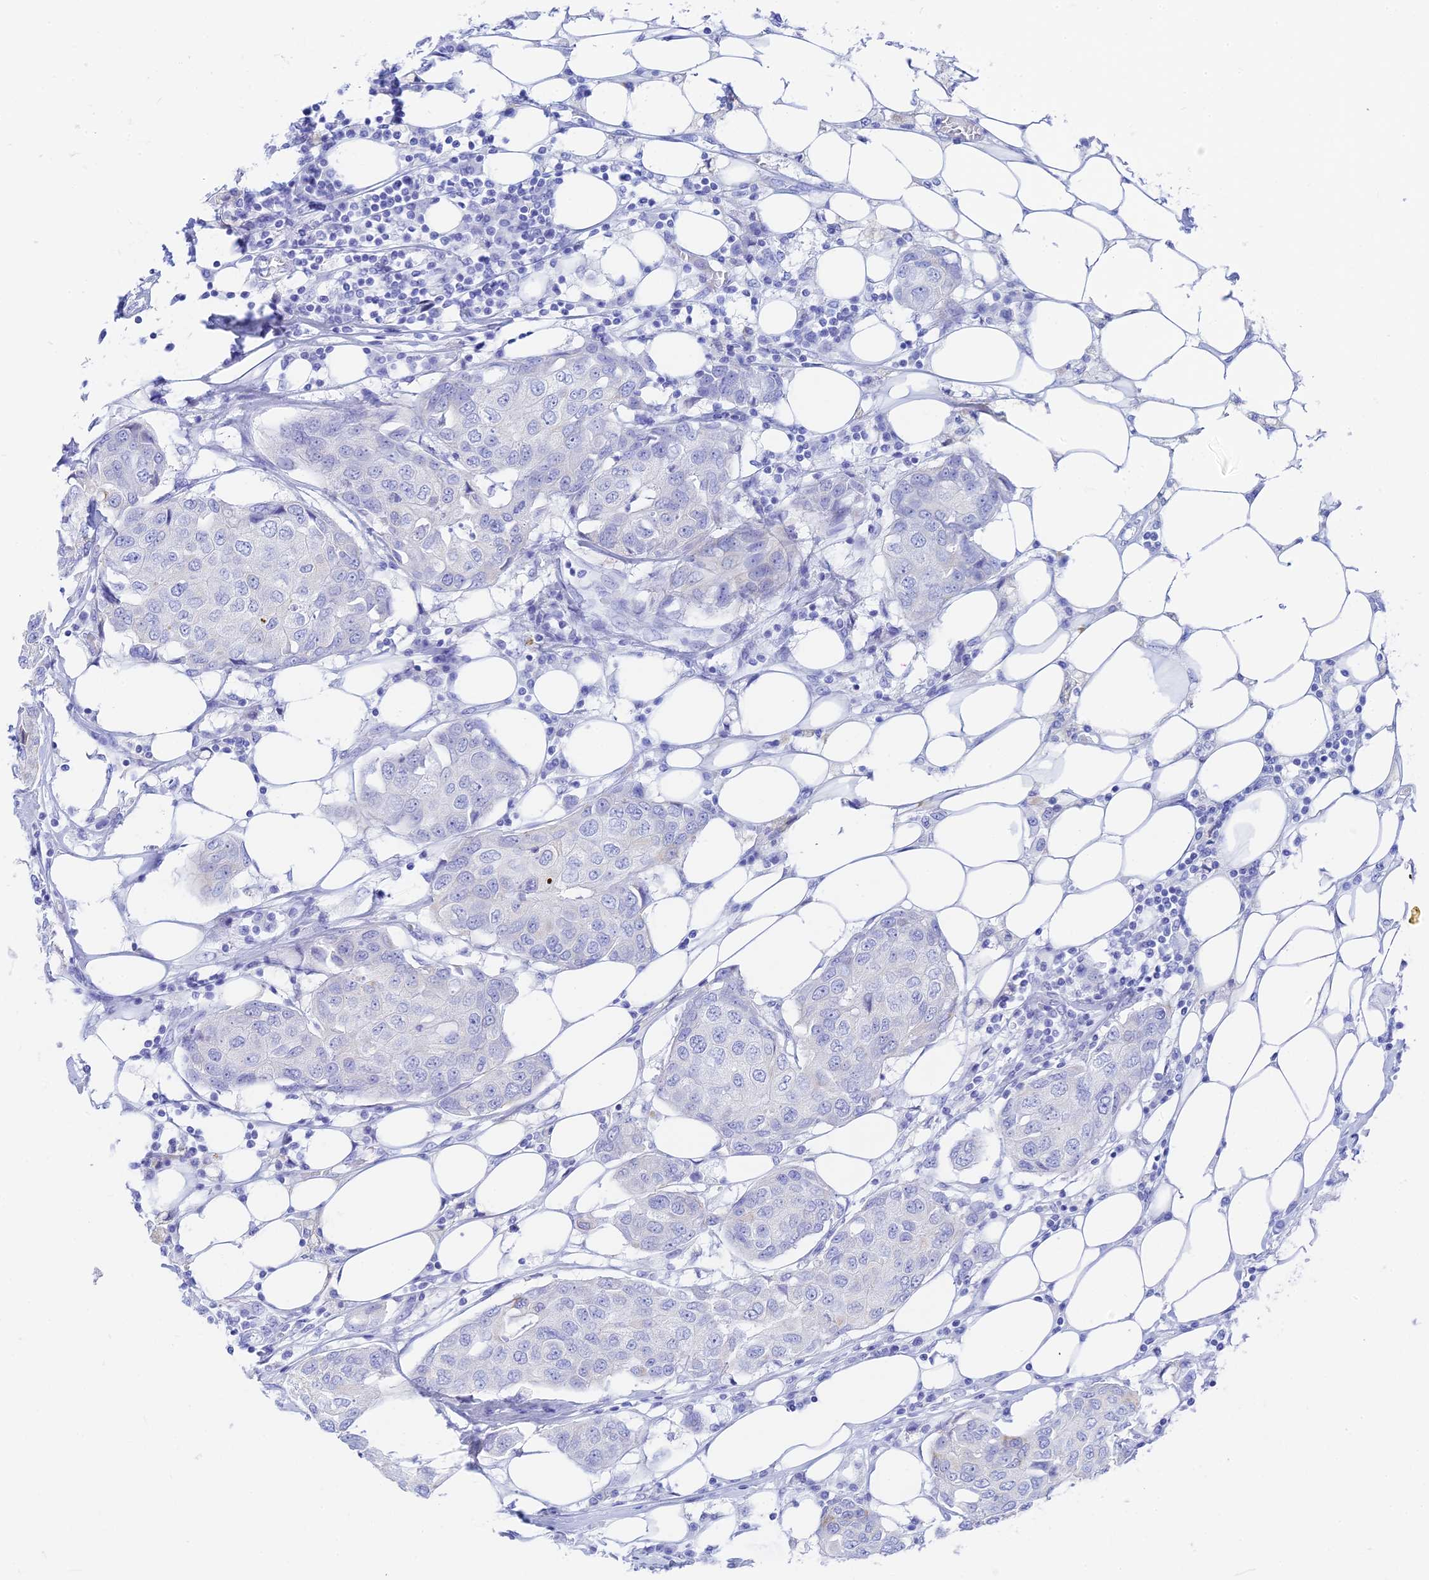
{"staining": {"intensity": "negative", "quantity": "none", "location": "none"}, "tissue": "breast cancer", "cell_type": "Tumor cells", "image_type": "cancer", "snomed": [{"axis": "morphology", "description": "Duct carcinoma"}, {"axis": "topography", "description": "Breast"}], "caption": "The micrograph demonstrates no significant positivity in tumor cells of breast cancer.", "gene": "CEP152", "patient": {"sex": "female", "age": 80}}